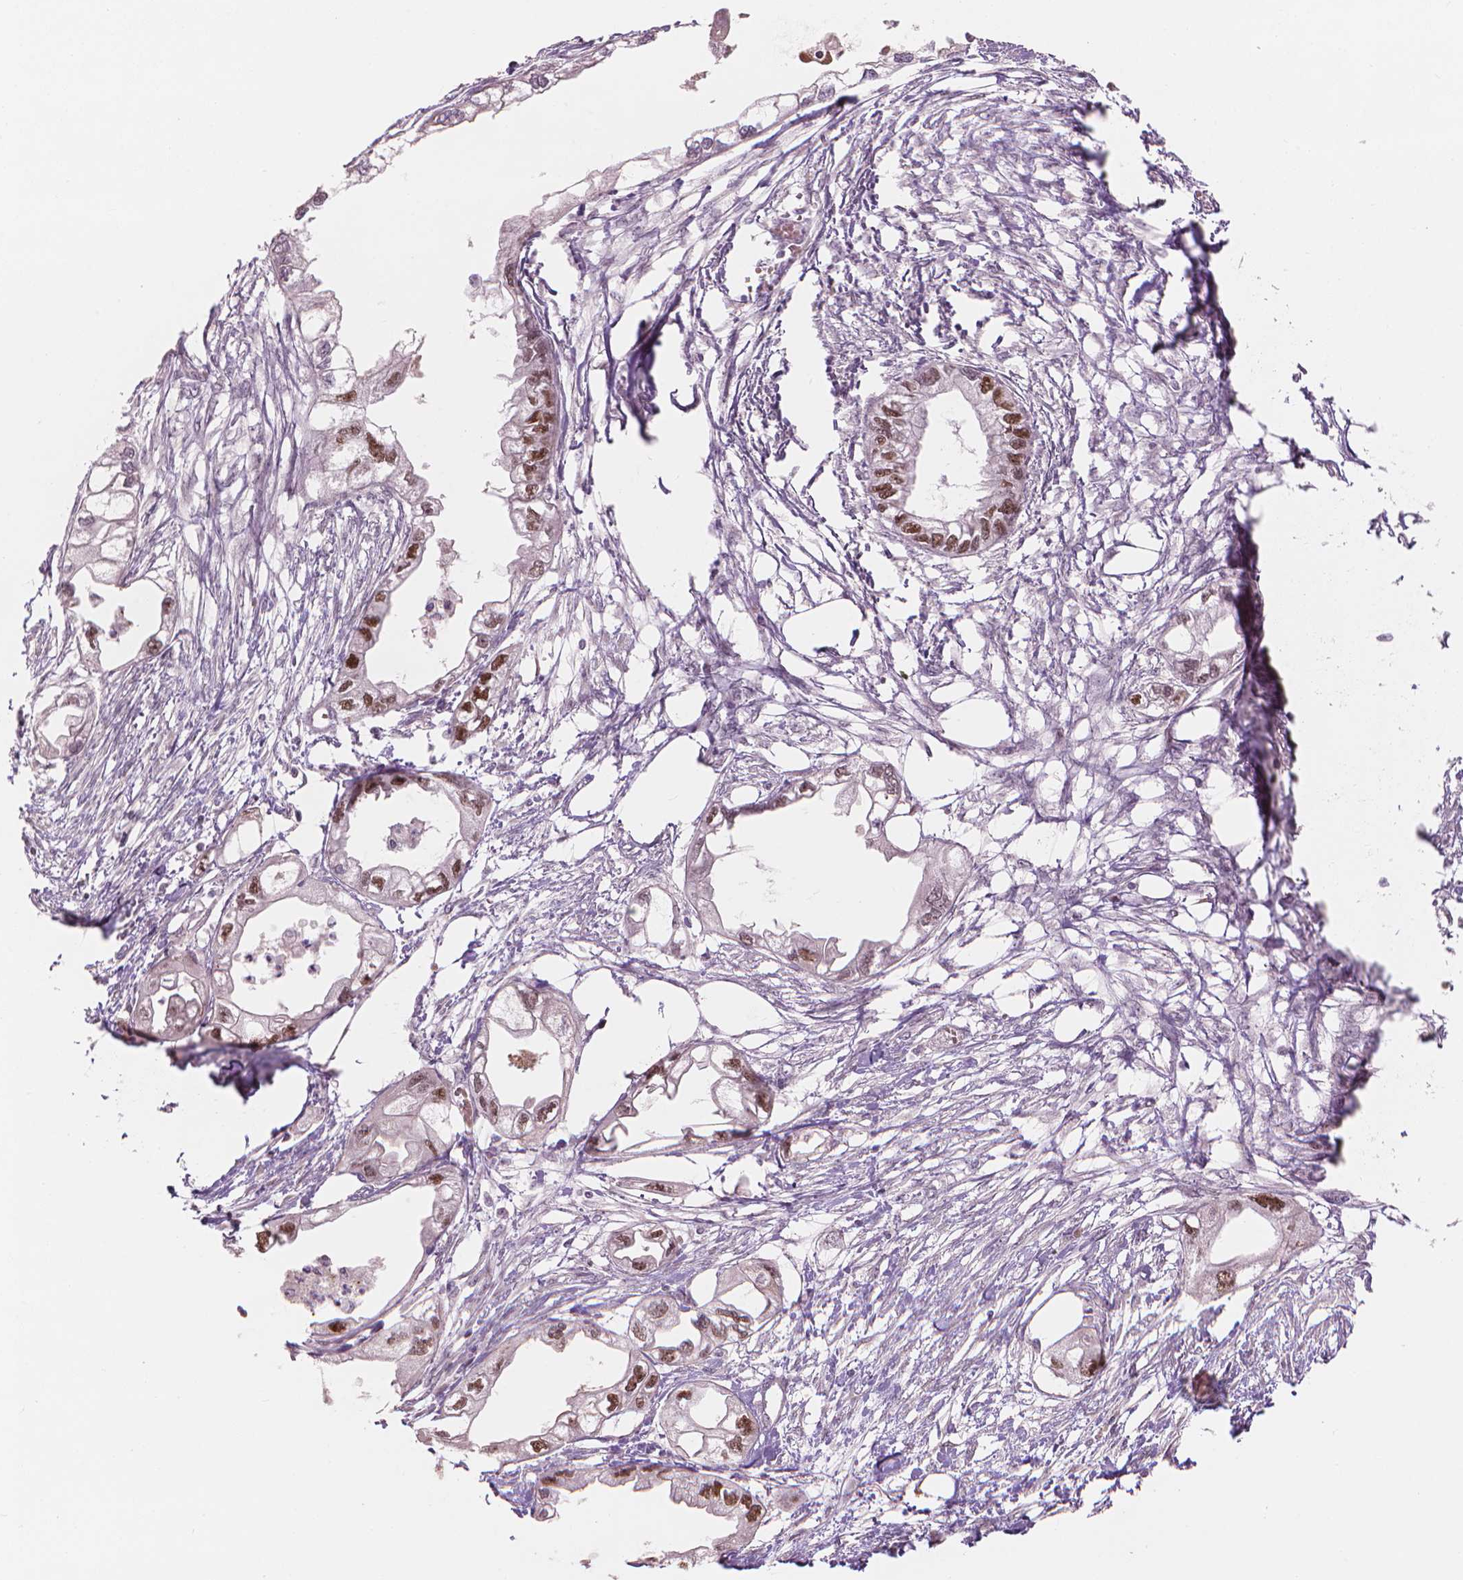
{"staining": {"intensity": "moderate", "quantity": "25%-75%", "location": "nuclear"}, "tissue": "endometrial cancer", "cell_type": "Tumor cells", "image_type": "cancer", "snomed": [{"axis": "morphology", "description": "Adenocarcinoma, NOS"}, {"axis": "morphology", "description": "Adenocarcinoma, metastatic, NOS"}, {"axis": "topography", "description": "Adipose tissue"}, {"axis": "topography", "description": "Endometrium"}], "caption": "A histopathology image showing moderate nuclear staining in about 25%-75% of tumor cells in endometrial metastatic adenocarcinoma, as visualized by brown immunohistochemical staining.", "gene": "IFFO1", "patient": {"sex": "female", "age": 67}}